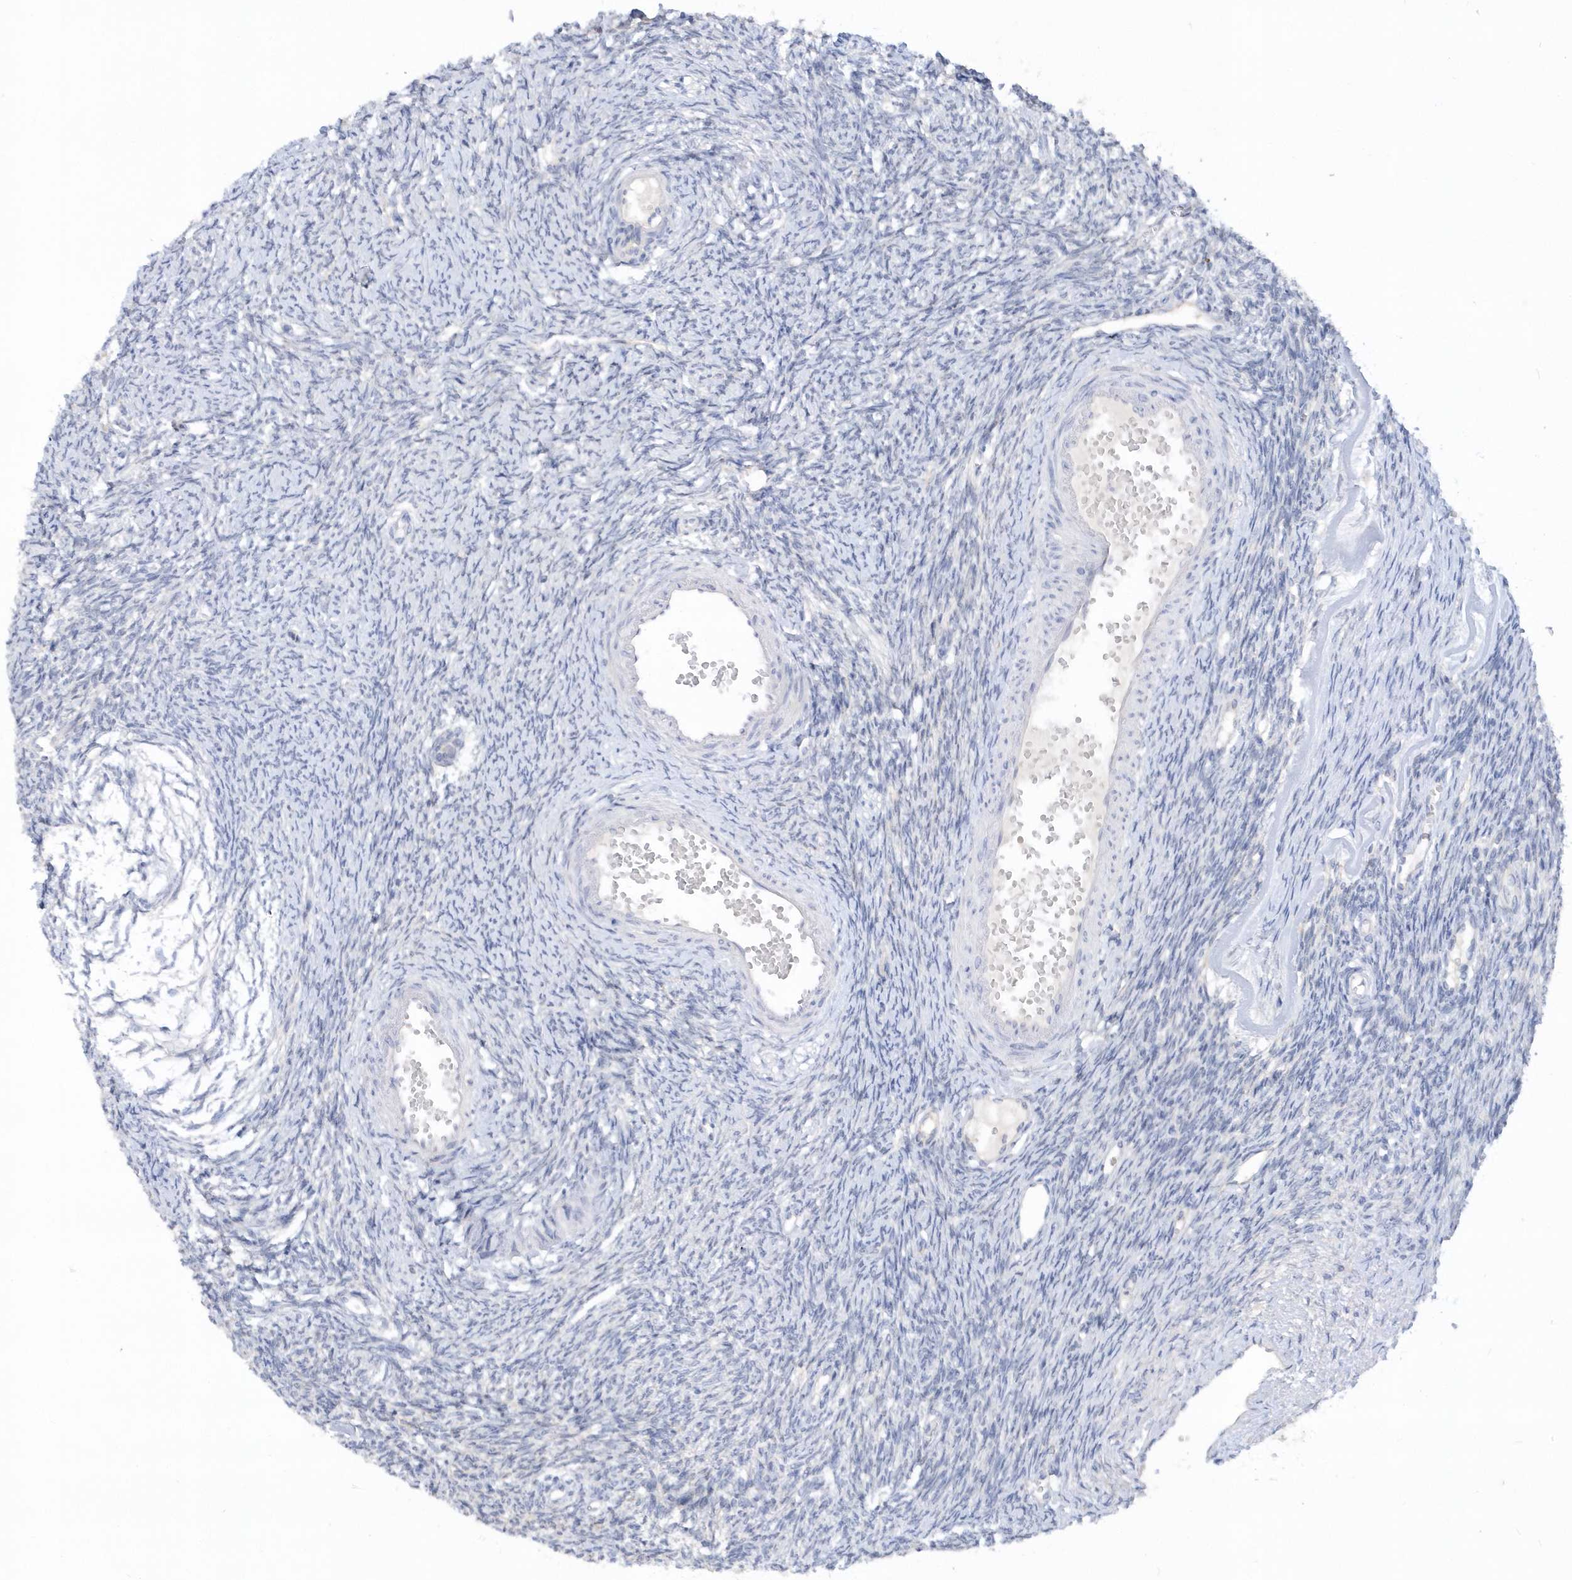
{"staining": {"intensity": "negative", "quantity": "none", "location": "none"}, "tissue": "ovary", "cell_type": "Ovarian stroma cells", "image_type": "normal", "snomed": [{"axis": "morphology", "description": "Normal tissue, NOS"}, {"axis": "morphology", "description": "Cyst, NOS"}, {"axis": "topography", "description": "Ovary"}], "caption": "High magnification brightfield microscopy of unremarkable ovary stained with DAB (brown) and counterstained with hematoxylin (blue): ovarian stroma cells show no significant staining. (Stains: DAB (3,3'-diaminobenzidine) IHC with hematoxylin counter stain, Microscopy: brightfield microscopy at high magnification).", "gene": "RPEL1", "patient": {"sex": "female", "age": 33}}